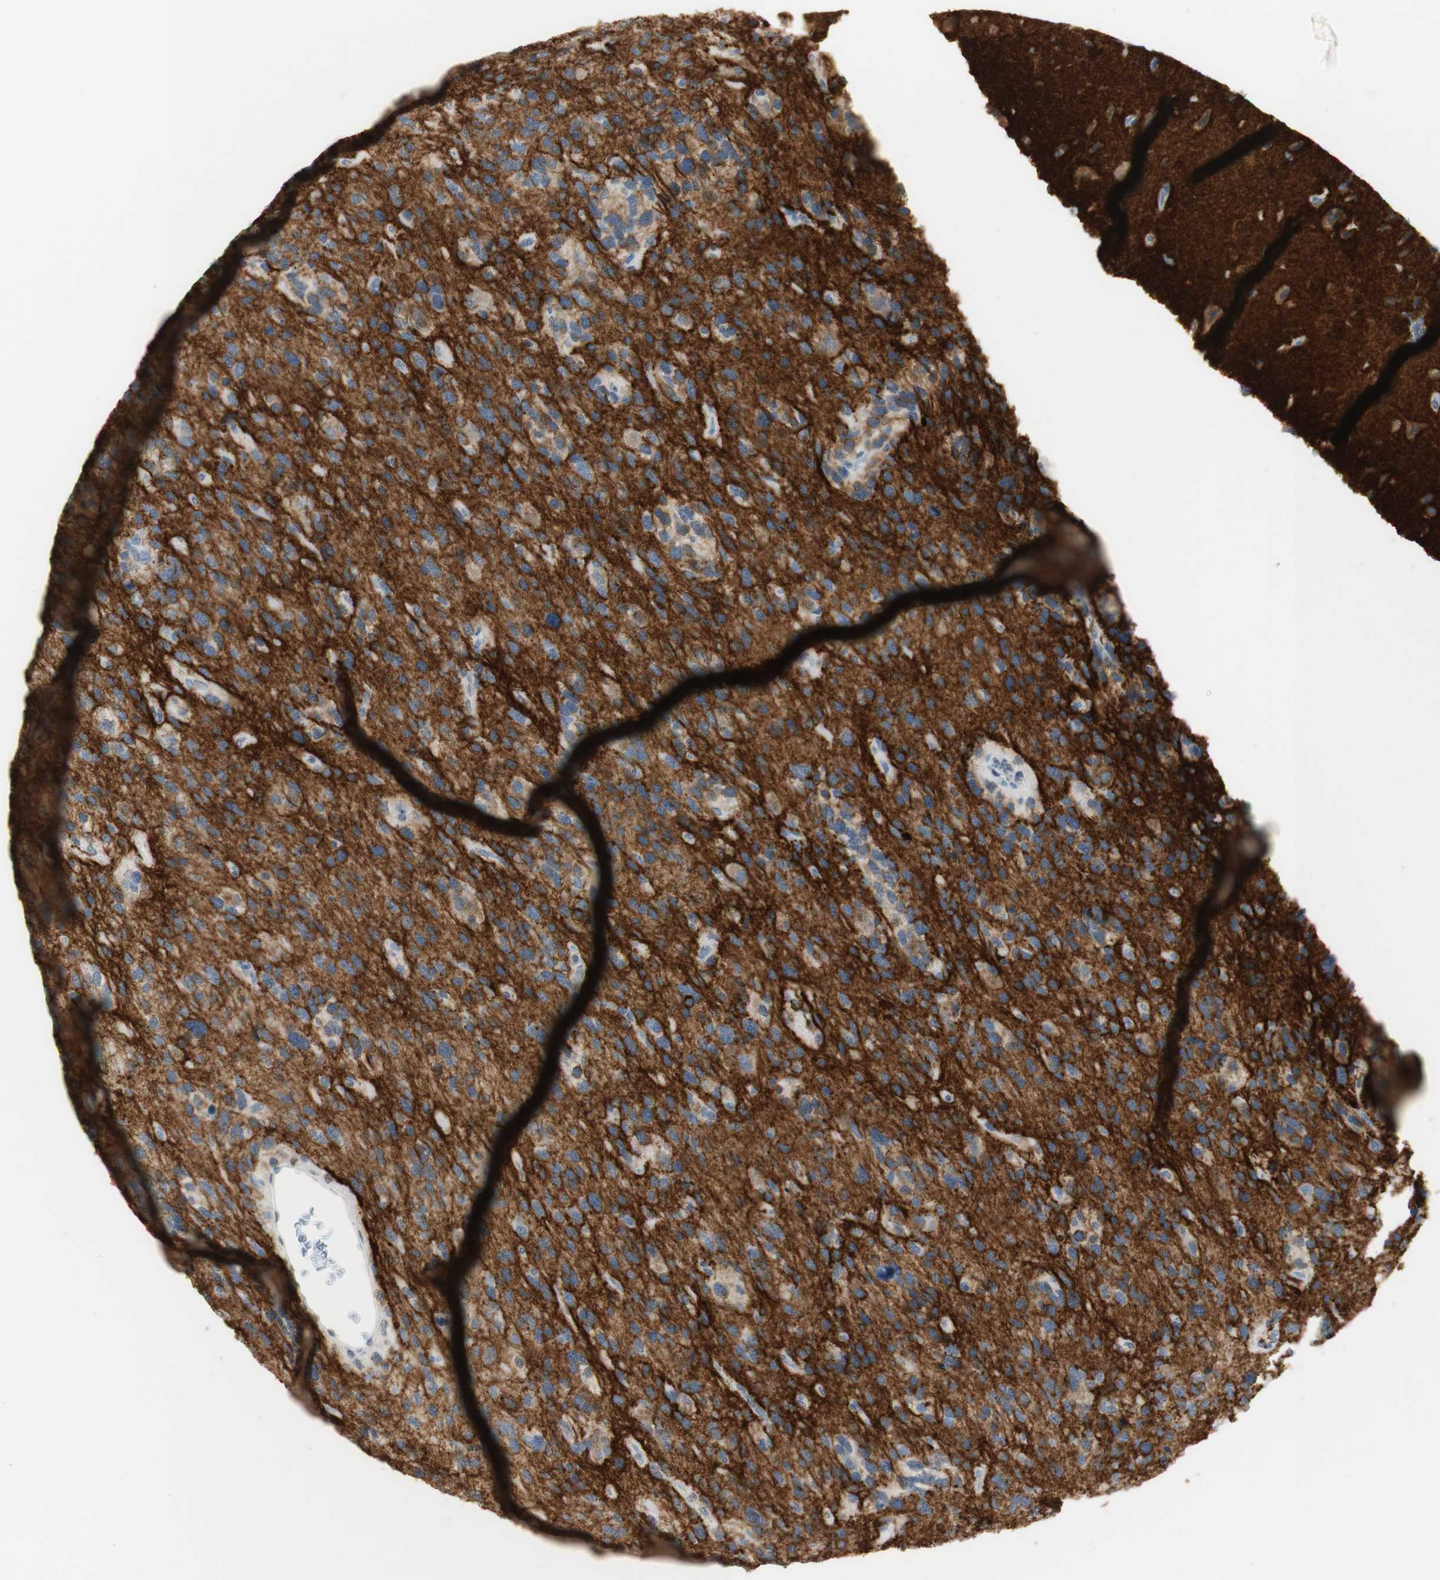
{"staining": {"intensity": "moderate", "quantity": ">75%", "location": "cytoplasmic/membranous"}, "tissue": "glioma", "cell_type": "Tumor cells", "image_type": "cancer", "snomed": [{"axis": "morphology", "description": "Glioma, malignant, High grade"}, {"axis": "topography", "description": "Brain"}], "caption": "An image showing moderate cytoplasmic/membranous staining in approximately >75% of tumor cells in high-grade glioma (malignant), as visualized by brown immunohistochemical staining.", "gene": "L1CAM", "patient": {"sex": "female", "age": 58}}